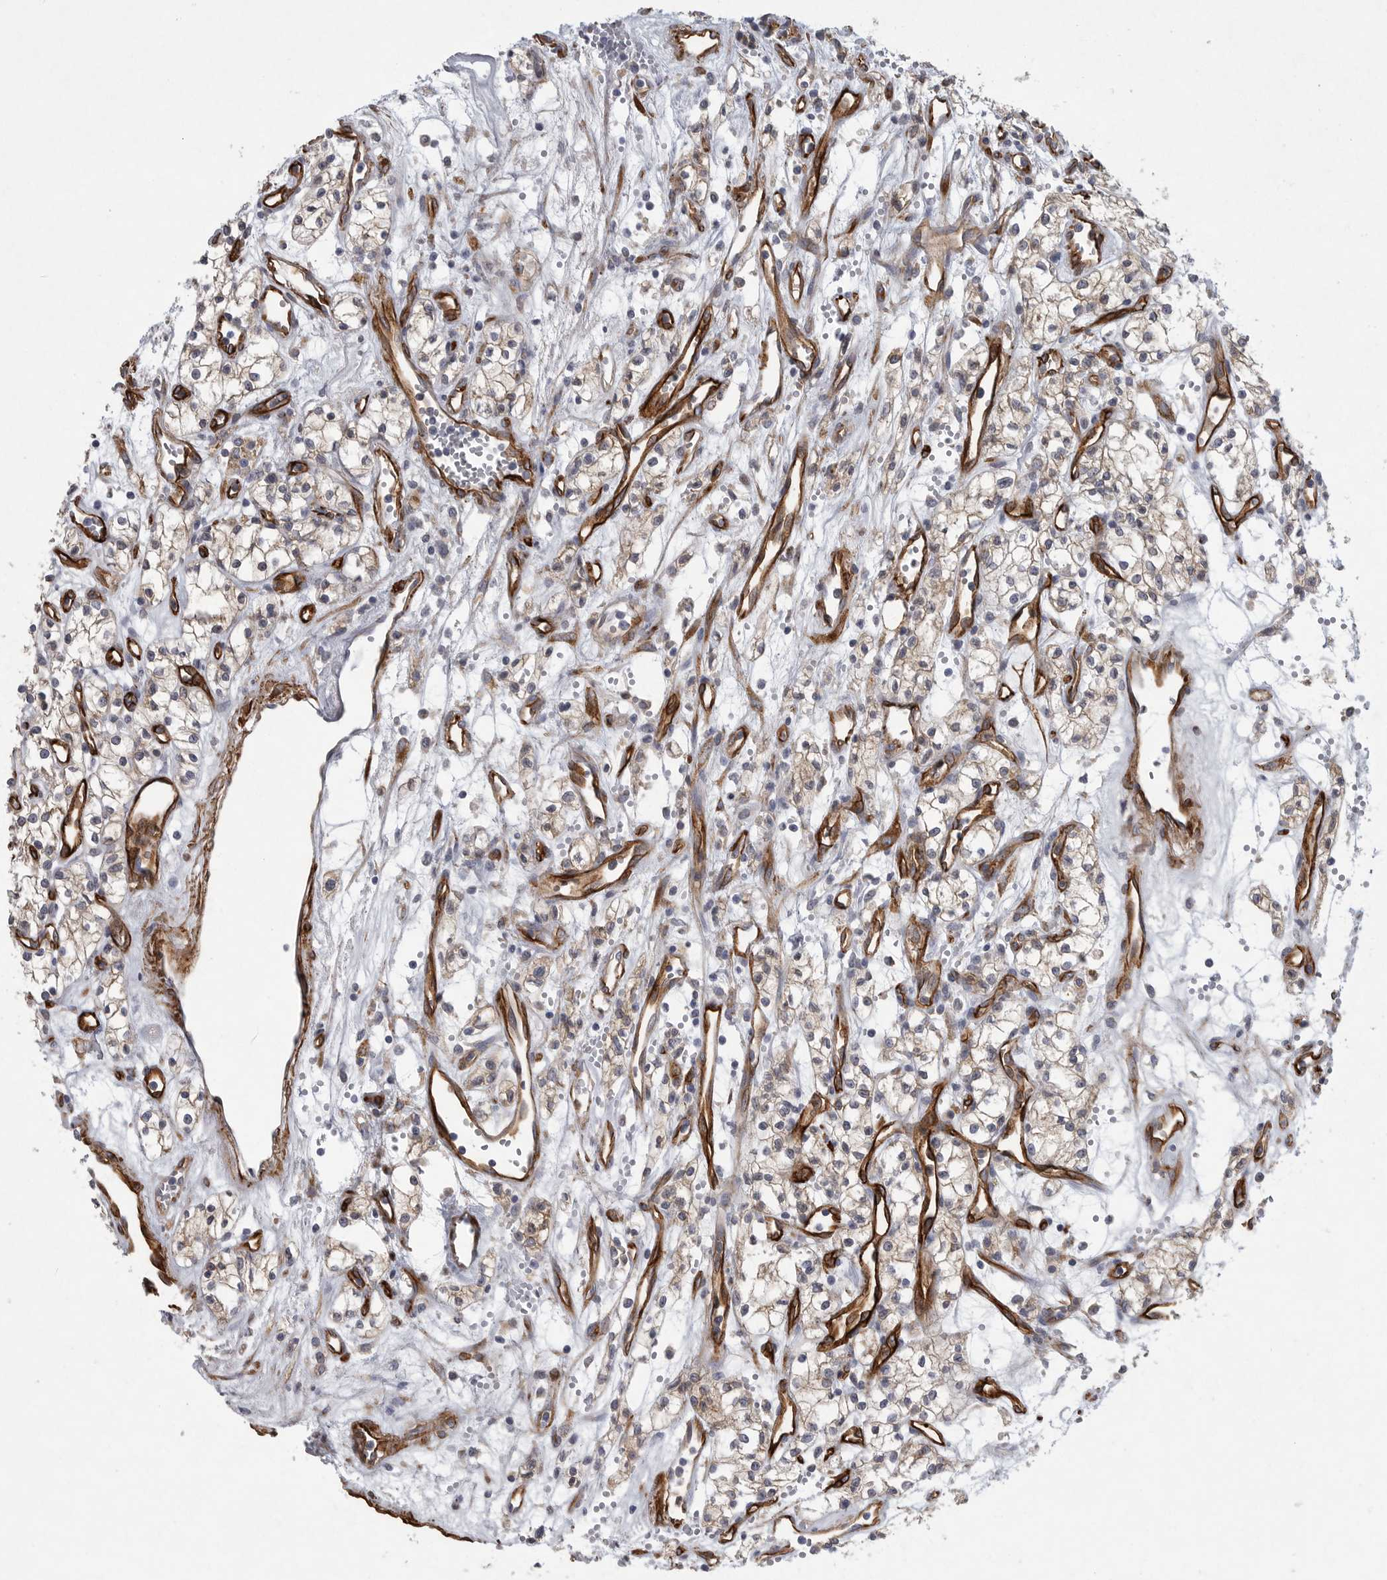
{"staining": {"intensity": "weak", "quantity": "<25%", "location": "cytoplasmic/membranous"}, "tissue": "renal cancer", "cell_type": "Tumor cells", "image_type": "cancer", "snomed": [{"axis": "morphology", "description": "Adenocarcinoma, NOS"}, {"axis": "topography", "description": "Kidney"}], "caption": "Image shows no protein expression in tumor cells of adenocarcinoma (renal) tissue.", "gene": "MINPP1", "patient": {"sex": "male", "age": 59}}